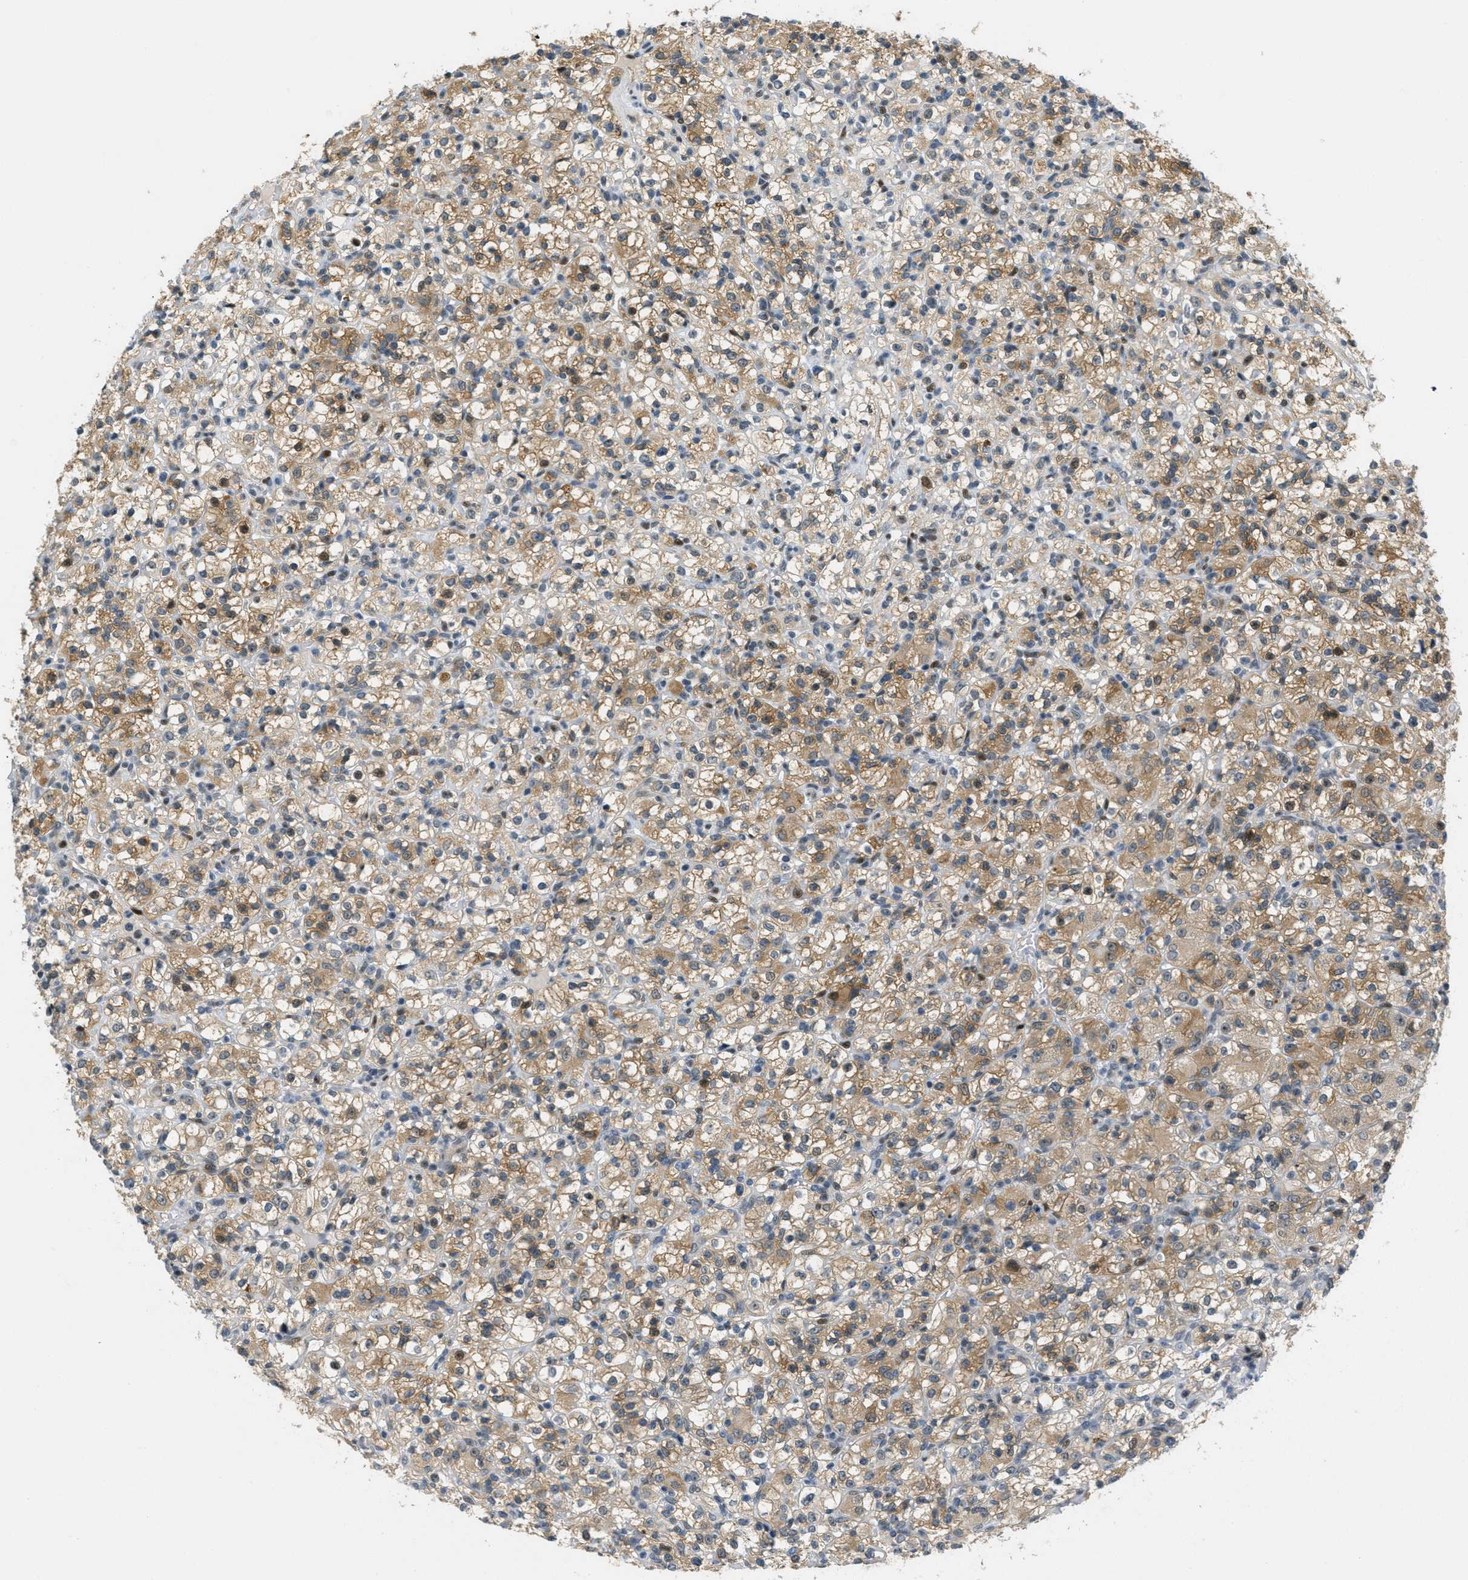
{"staining": {"intensity": "moderate", "quantity": ">75%", "location": "cytoplasmic/membranous"}, "tissue": "renal cancer", "cell_type": "Tumor cells", "image_type": "cancer", "snomed": [{"axis": "morphology", "description": "Normal tissue, NOS"}, {"axis": "morphology", "description": "Adenocarcinoma, NOS"}, {"axis": "topography", "description": "Kidney"}], "caption": "This image shows renal adenocarcinoma stained with immunohistochemistry (IHC) to label a protein in brown. The cytoplasmic/membranous of tumor cells show moderate positivity for the protein. Nuclei are counter-stained blue.", "gene": "ZDHHC23", "patient": {"sex": "female", "age": 72}}